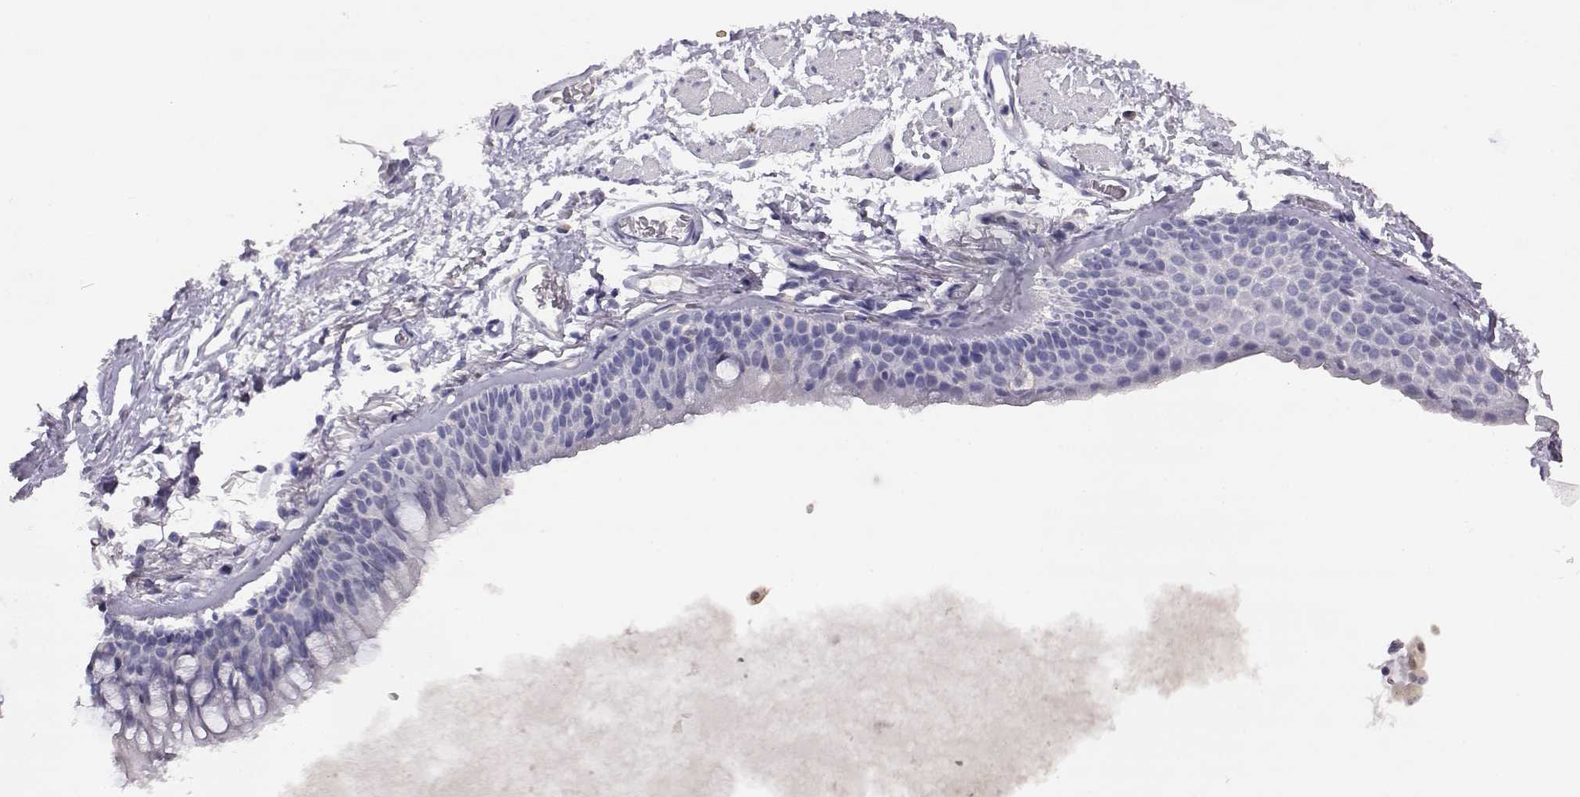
{"staining": {"intensity": "negative", "quantity": "none", "location": "none"}, "tissue": "adipose tissue", "cell_type": "Adipocytes", "image_type": "normal", "snomed": [{"axis": "morphology", "description": "Normal tissue, NOS"}, {"axis": "topography", "description": "Cartilage tissue"}, {"axis": "topography", "description": "Bronchus"}], "caption": "This is an IHC photomicrograph of normal adipose tissue. There is no positivity in adipocytes.", "gene": "AKR1B1", "patient": {"sex": "female", "age": 79}}